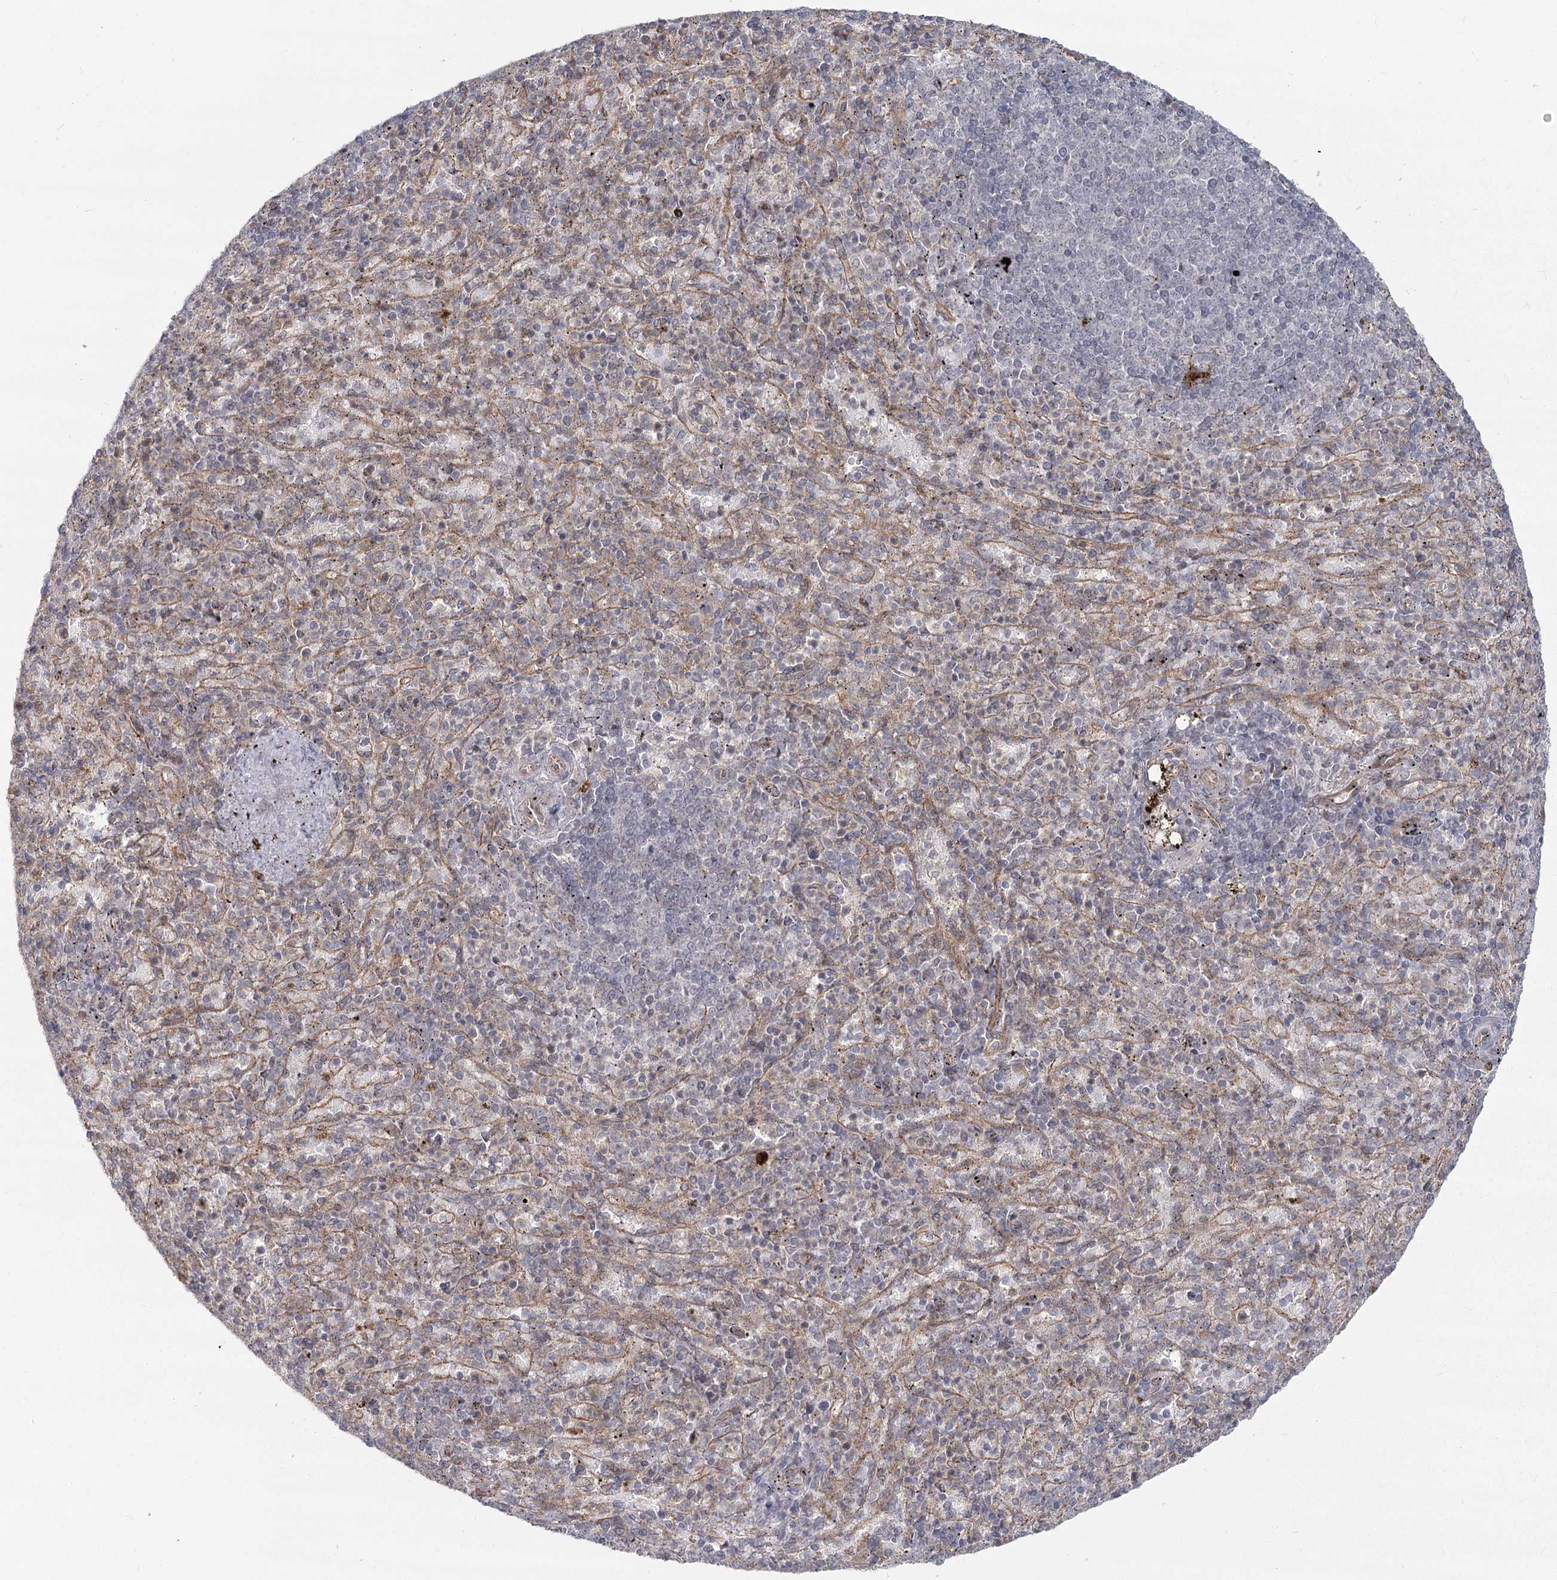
{"staining": {"intensity": "weak", "quantity": "<25%", "location": "cytoplasmic/membranous"}, "tissue": "spleen", "cell_type": "Cells in red pulp", "image_type": "normal", "snomed": [{"axis": "morphology", "description": "Normal tissue, NOS"}, {"axis": "topography", "description": "Spleen"}], "caption": "Spleen stained for a protein using immunohistochemistry (IHC) reveals no expression cells in red pulp.", "gene": "AP2M1", "patient": {"sex": "female", "age": 74}}